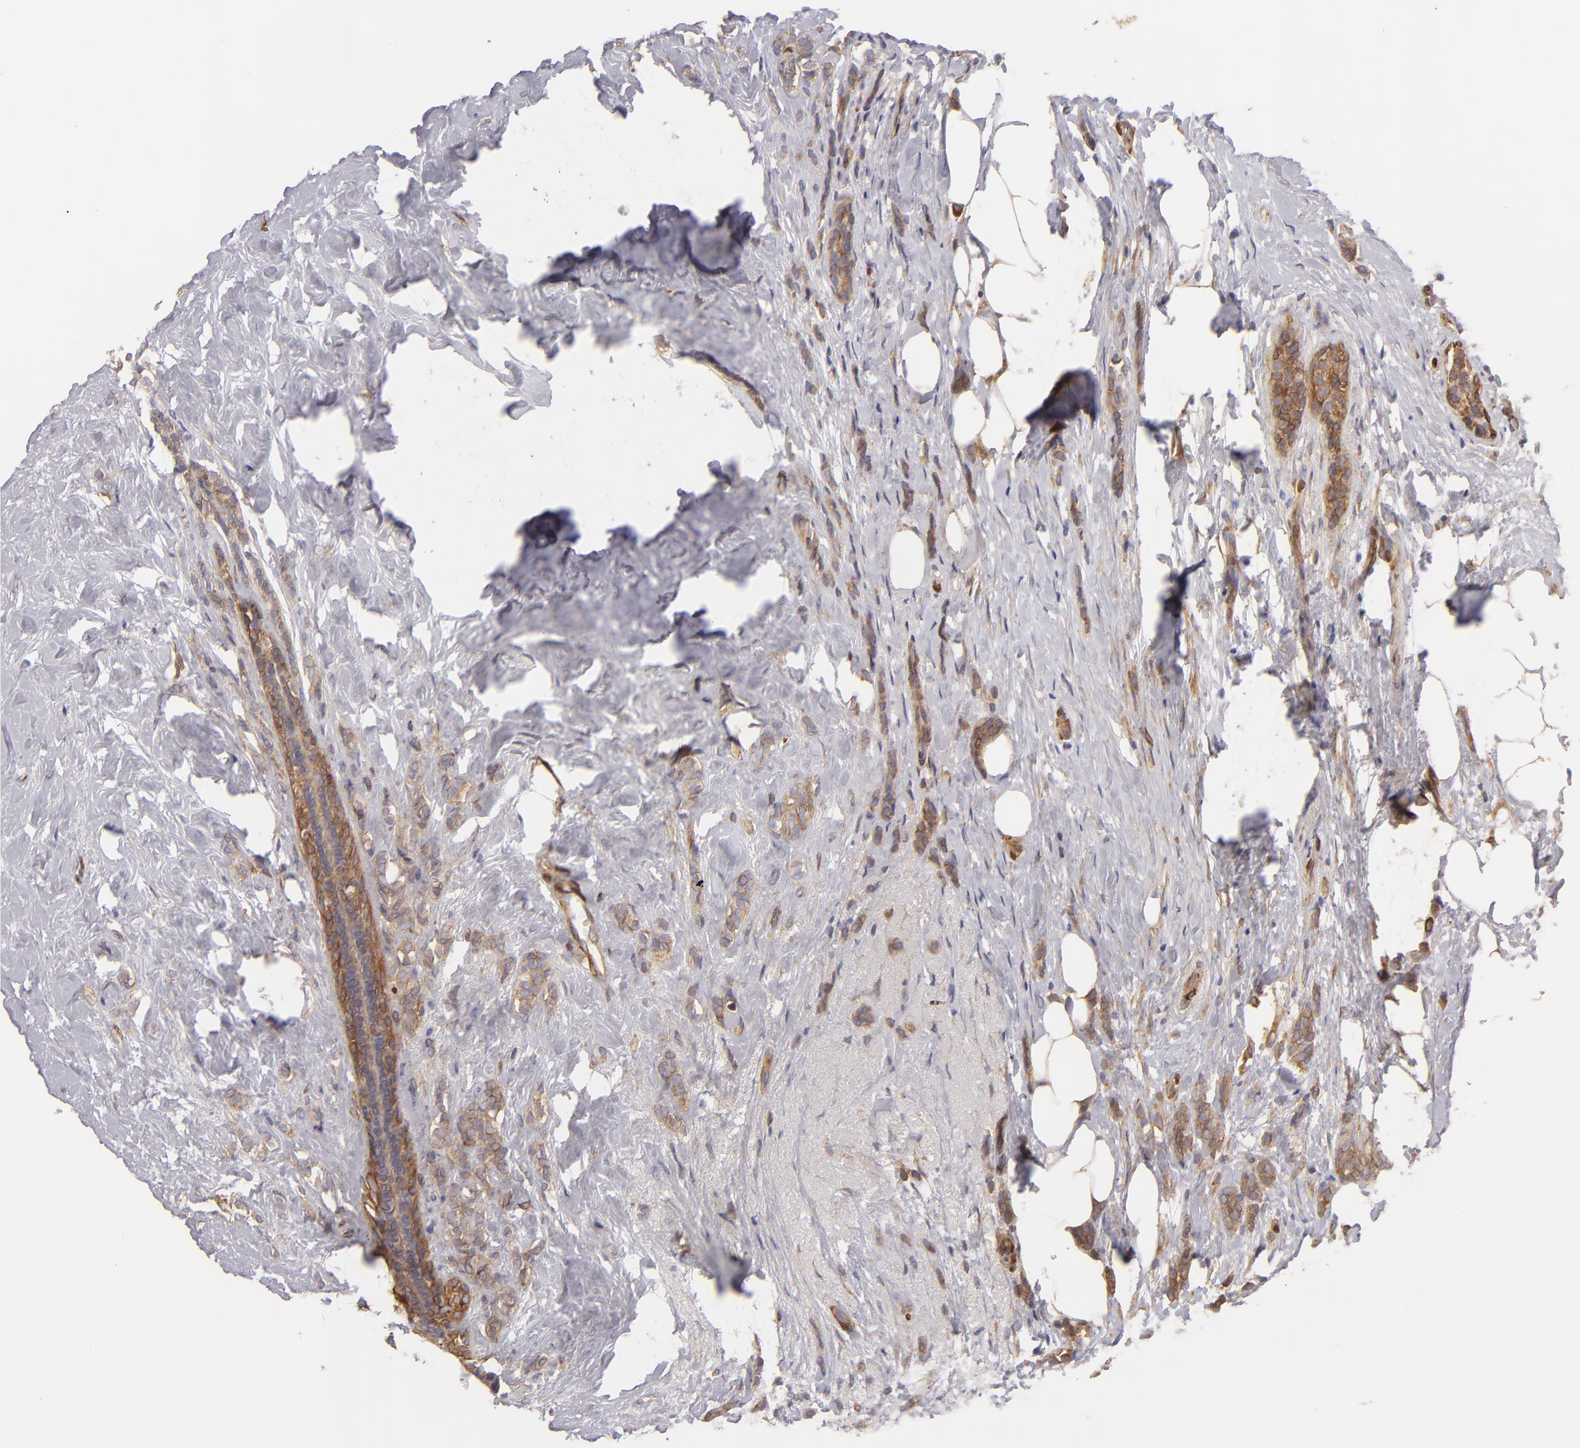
{"staining": {"intensity": "moderate", "quantity": ">75%", "location": "cytoplasmic/membranous"}, "tissue": "breast cancer", "cell_type": "Tumor cells", "image_type": "cancer", "snomed": [{"axis": "morphology", "description": "Lobular carcinoma"}, {"axis": "topography", "description": "Breast"}], "caption": "Immunohistochemical staining of human breast cancer exhibits medium levels of moderate cytoplasmic/membranous staining in about >75% of tumor cells.", "gene": "VCL", "patient": {"sex": "female", "age": 56}}